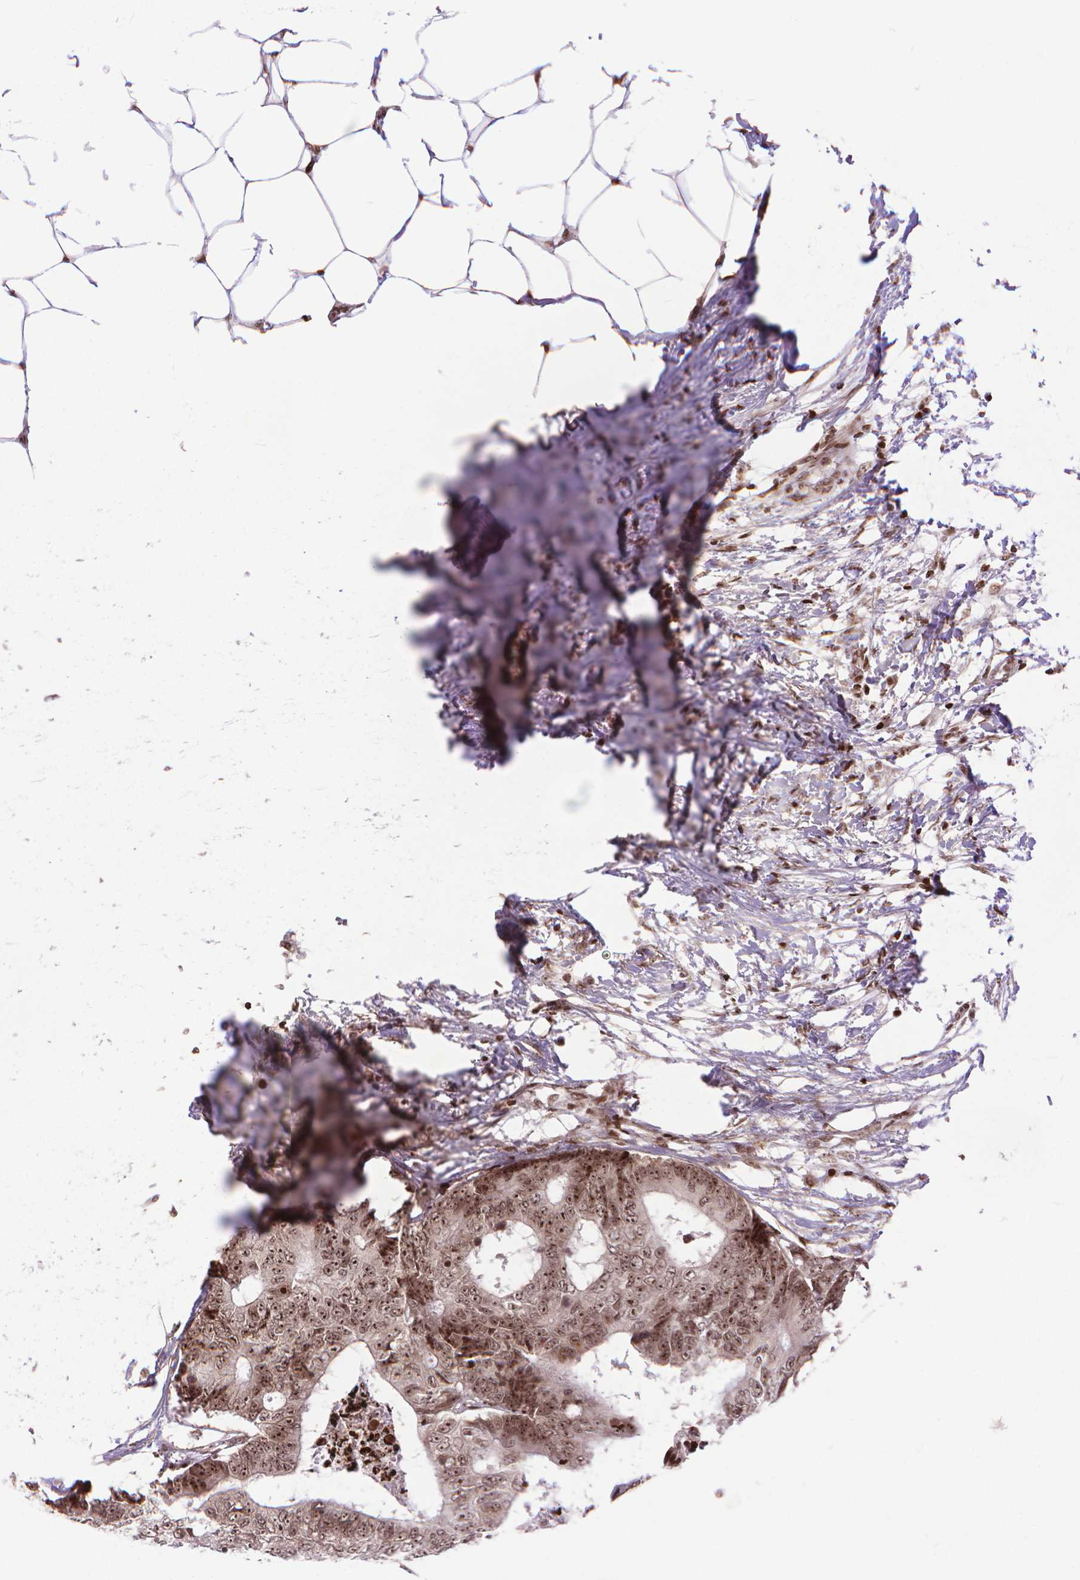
{"staining": {"intensity": "moderate", "quantity": ">75%", "location": "nuclear"}, "tissue": "colorectal cancer", "cell_type": "Tumor cells", "image_type": "cancer", "snomed": [{"axis": "morphology", "description": "Adenocarcinoma, NOS"}, {"axis": "topography", "description": "Colon"}], "caption": "This is an image of immunohistochemistry staining of colorectal cancer (adenocarcinoma), which shows moderate staining in the nuclear of tumor cells.", "gene": "AMER1", "patient": {"sex": "female", "age": 48}}